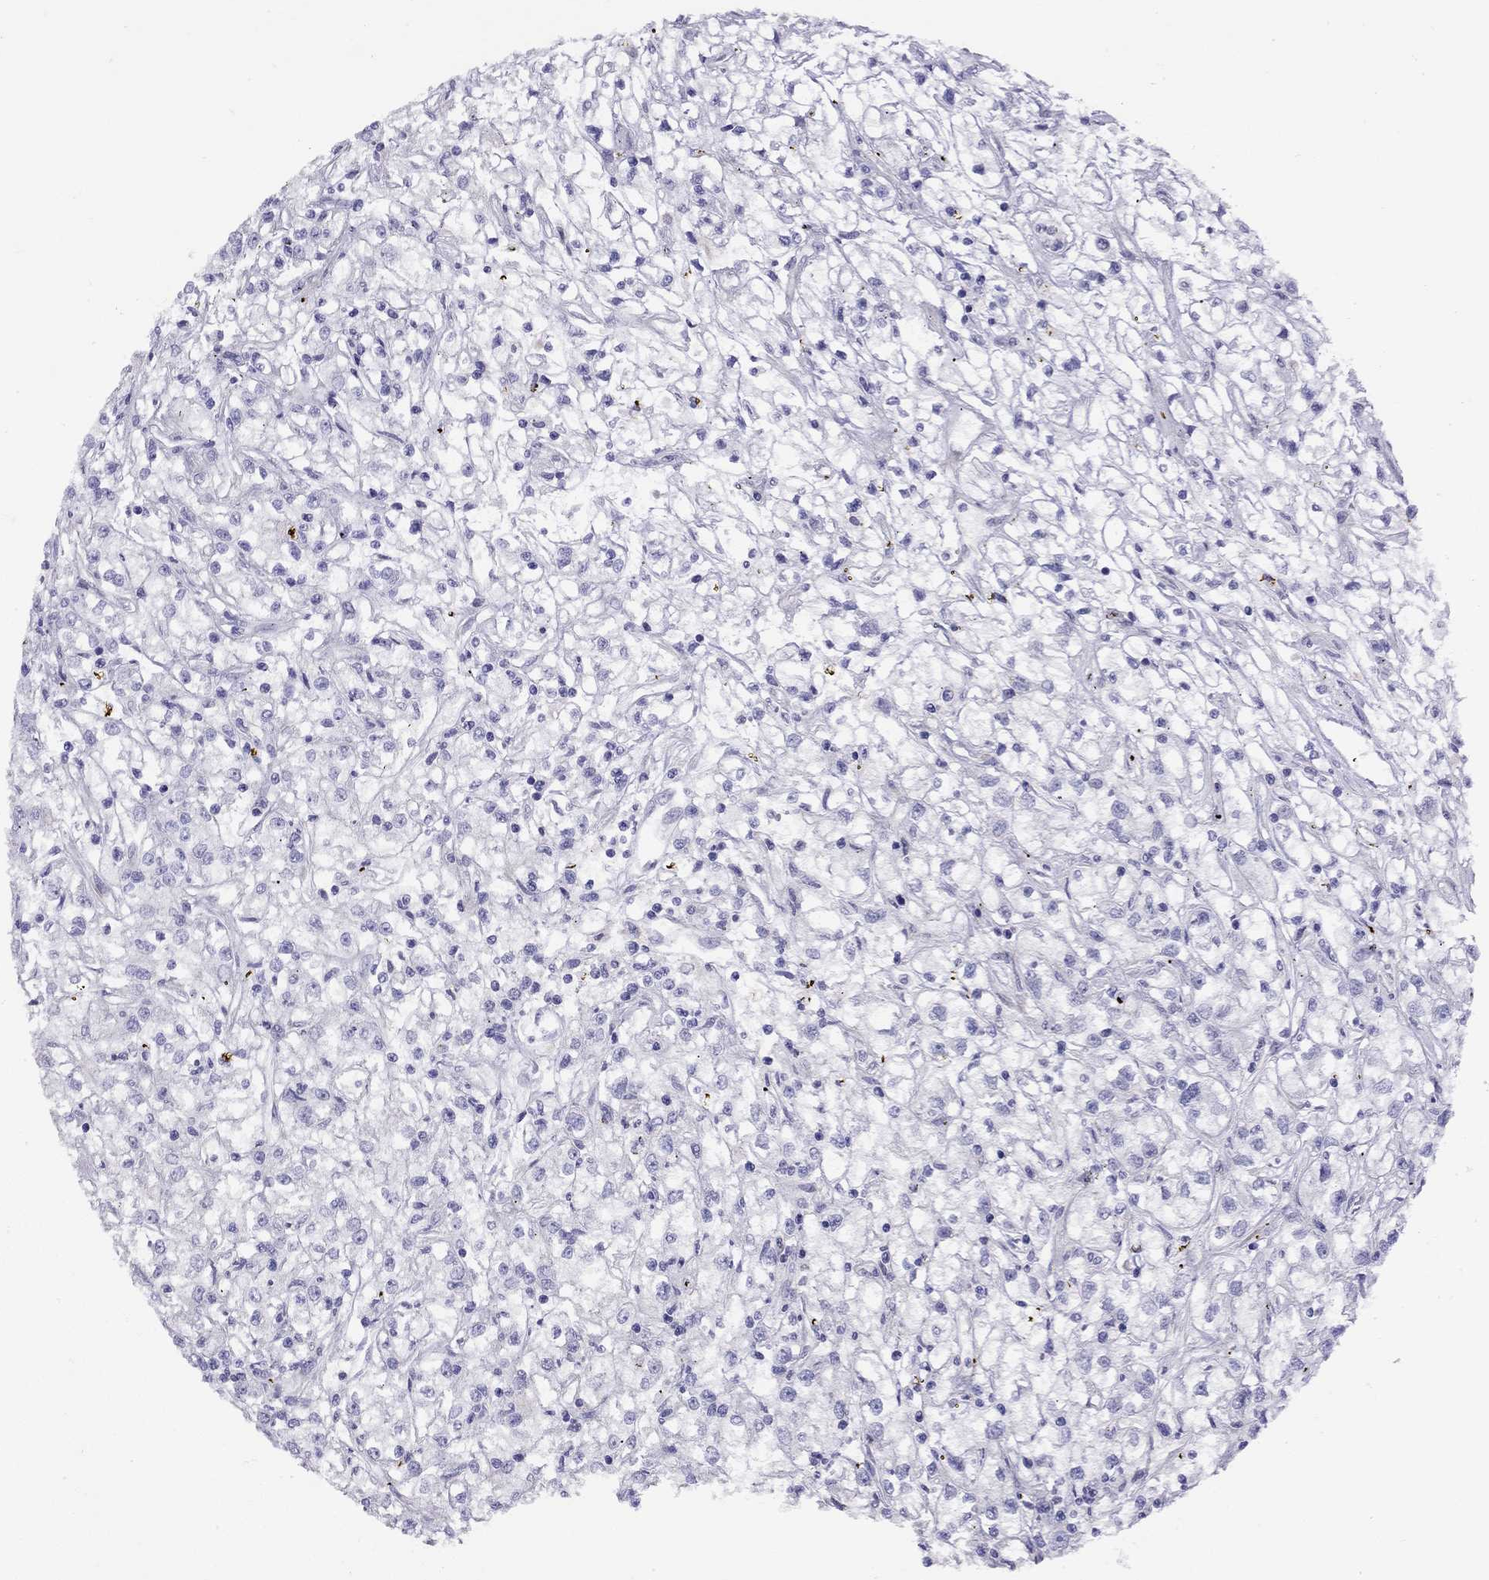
{"staining": {"intensity": "negative", "quantity": "none", "location": "none"}, "tissue": "renal cancer", "cell_type": "Tumor cells", "image_type": "cancer", "snomed": [{"axis": "morphology", "description": "Adenocarcinoma, NOS"}, {"axis": "topography", "description": "Kidney"}], "caption": "Tumor cells show no significant protein expression in adenocarcinoma (renal). (DAB IHC, high magnification).", "gene": "CPNE4", "patient": {"sex": "female", "age": 59}}